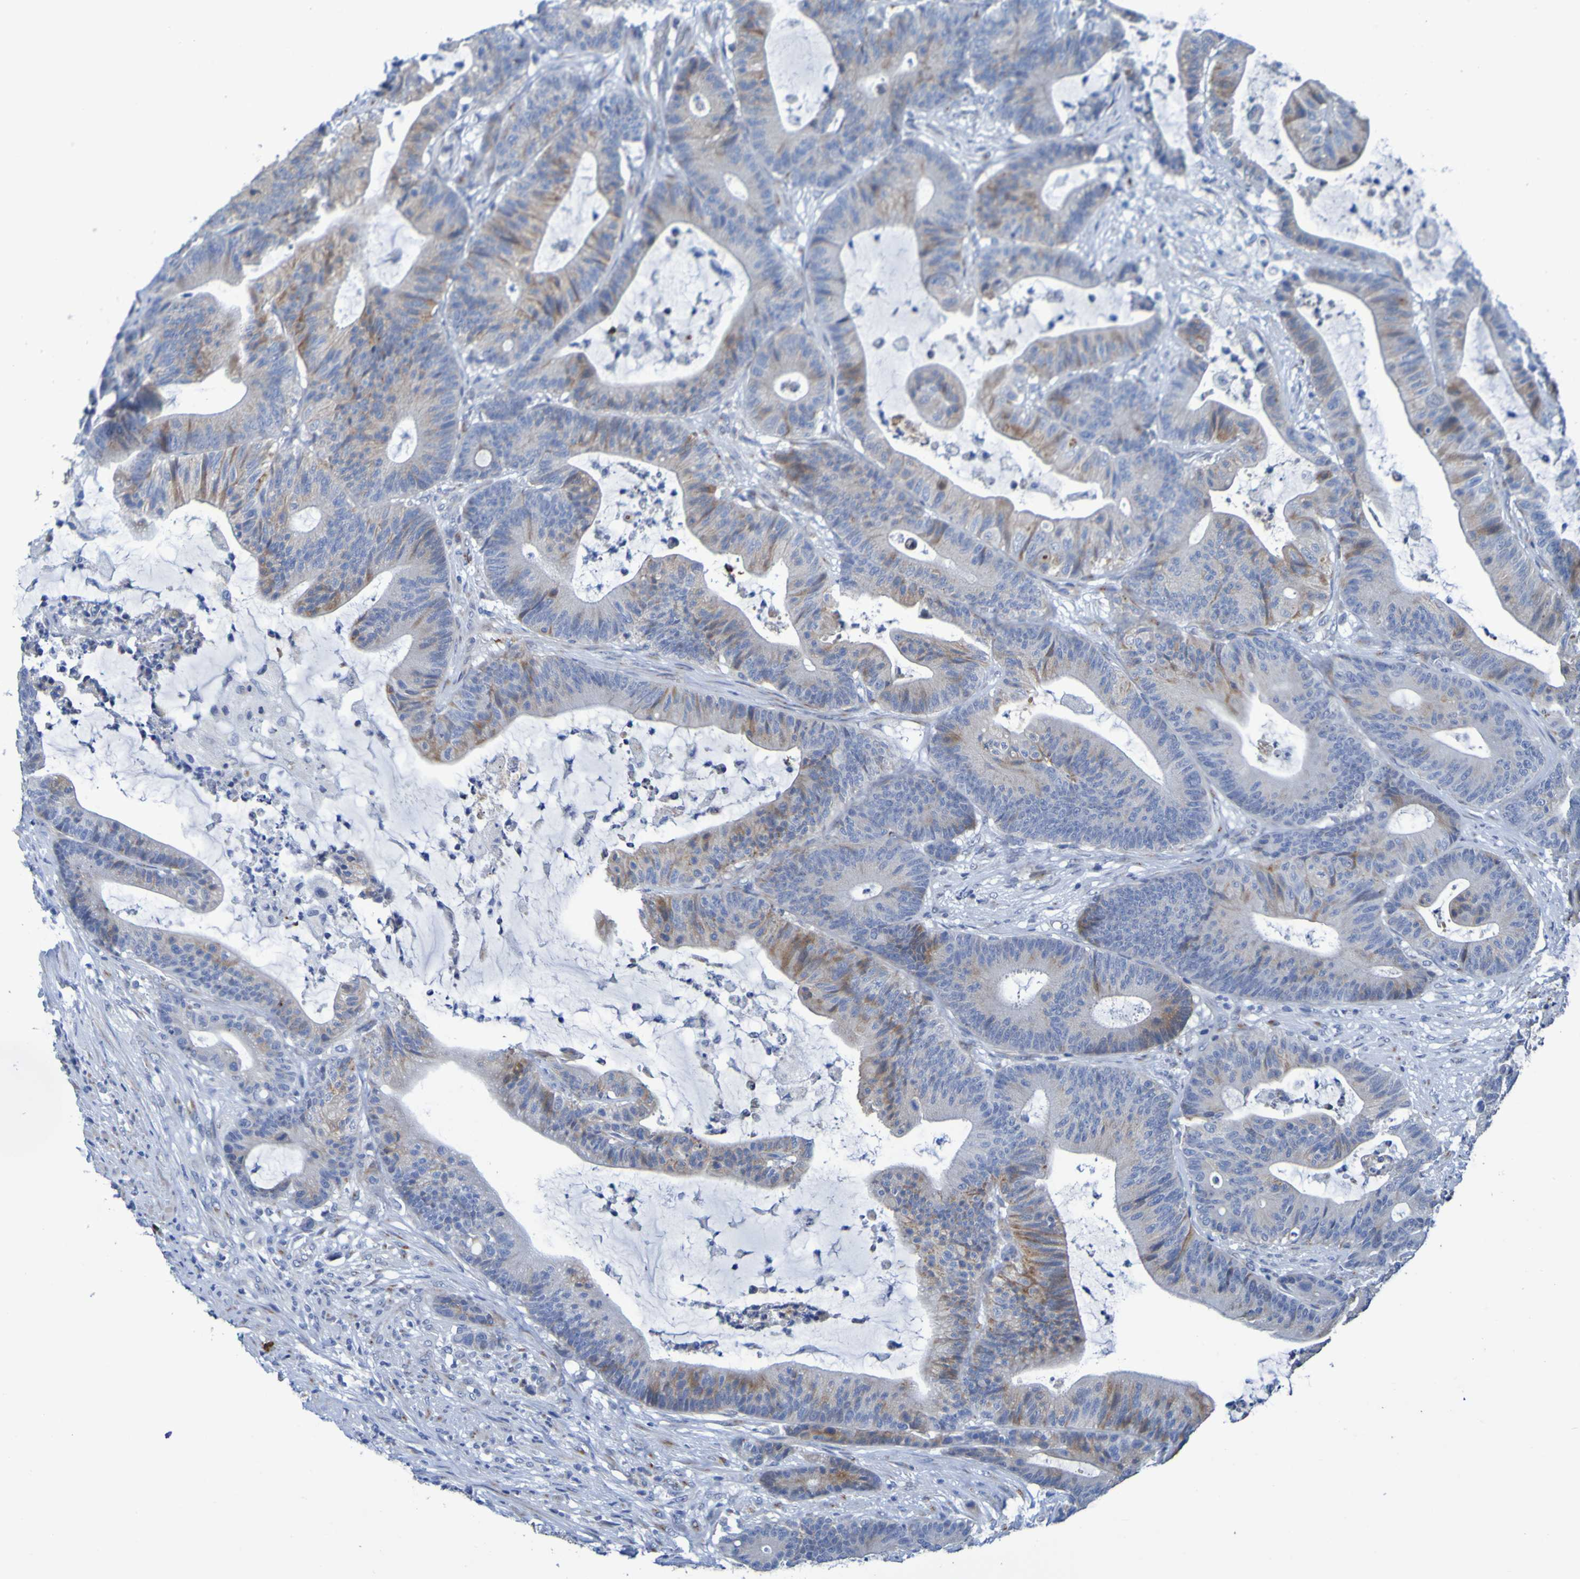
{"staining": {"intensity": "moderate", "quantity": "25%-75%", "location": "cytoplasmic/membranous"}, "tissue": "colorectal cancer", "cell_type": "Tumor cells", "image_type": "cancer", "snomed": [{"axis": "morphology", "description": "Adenocarcinoma, NOS"}, {"axis": "topography", "description": "Colon"}], "caption": "Immunohistochemical staining of human colorectal cancer (adenocarcinoma) exhibits medium levels of moderate cytoplasmic/membranous protein staining in approximately 25%-75% of tumor cells. (IHC, brightfield microscopy, high magnification).", "gene": "C11orf24", "patient": {"sex": "female", "age": 84}}